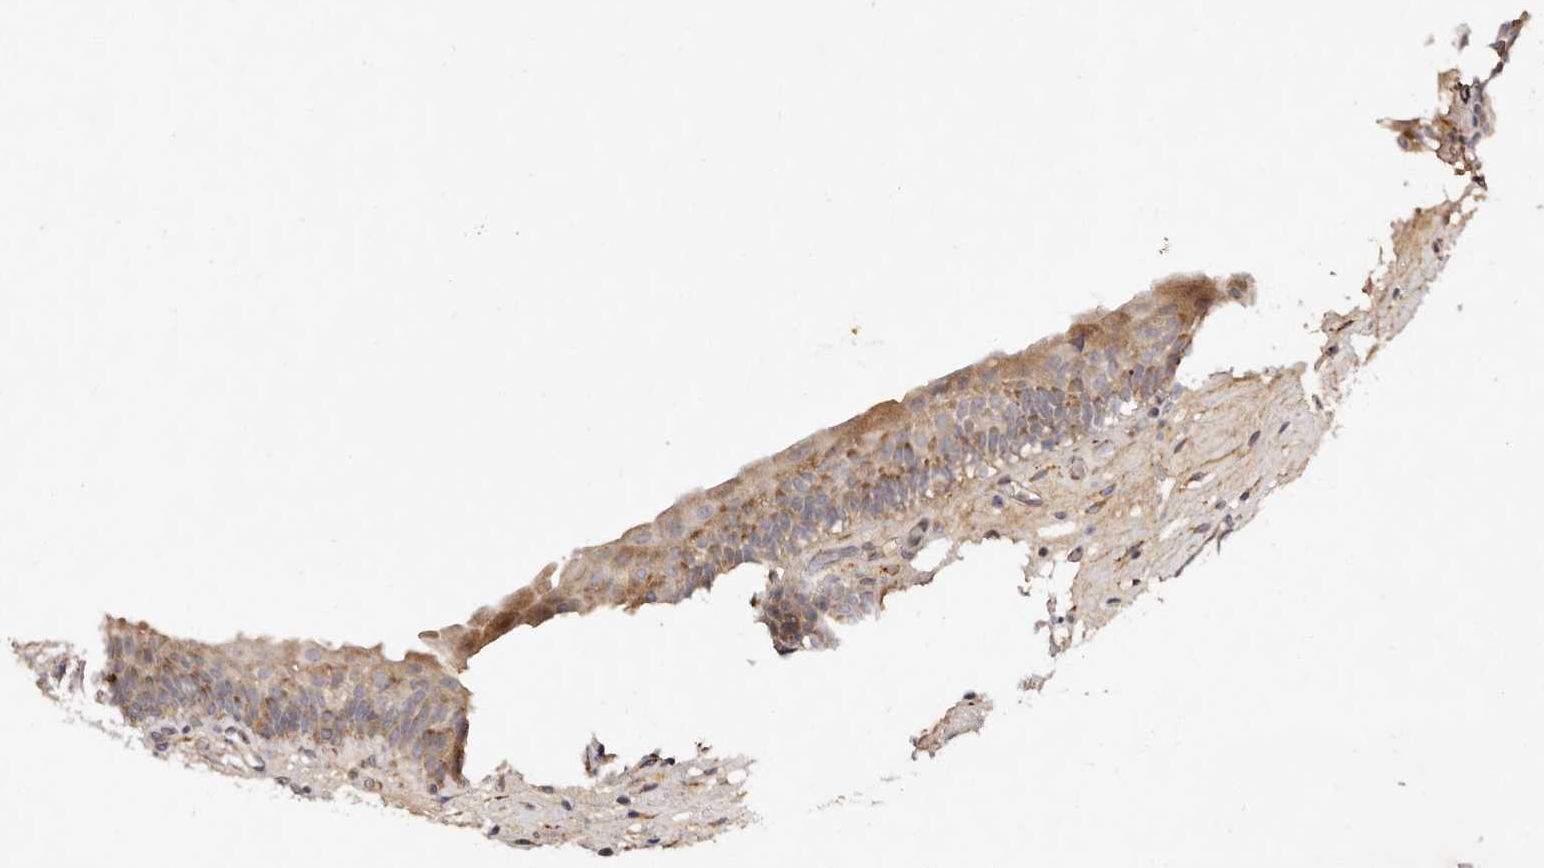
{"staining": {"intensity": "moderate", "quantity": ">75%", "location": "cytoplasmic/membranous"}, "tissue": "urinary bladder", "cell_type": "Urothelial cells", "image_type": "normal", "snomed": [{"axis": "morphology", "description": "Normal tissue, NOS"}, {"axis": "topography", "description": "Urinary bladder"}], "caption": "An image showing moderate cytoplasmic/membranous expression in approximately >75% of urothelial cells in normal urinary bladder, as visualized by brown immunohistochemical staining.", "gene": "SERPINH1", "patient": {"sex": "male", "age": 83}}